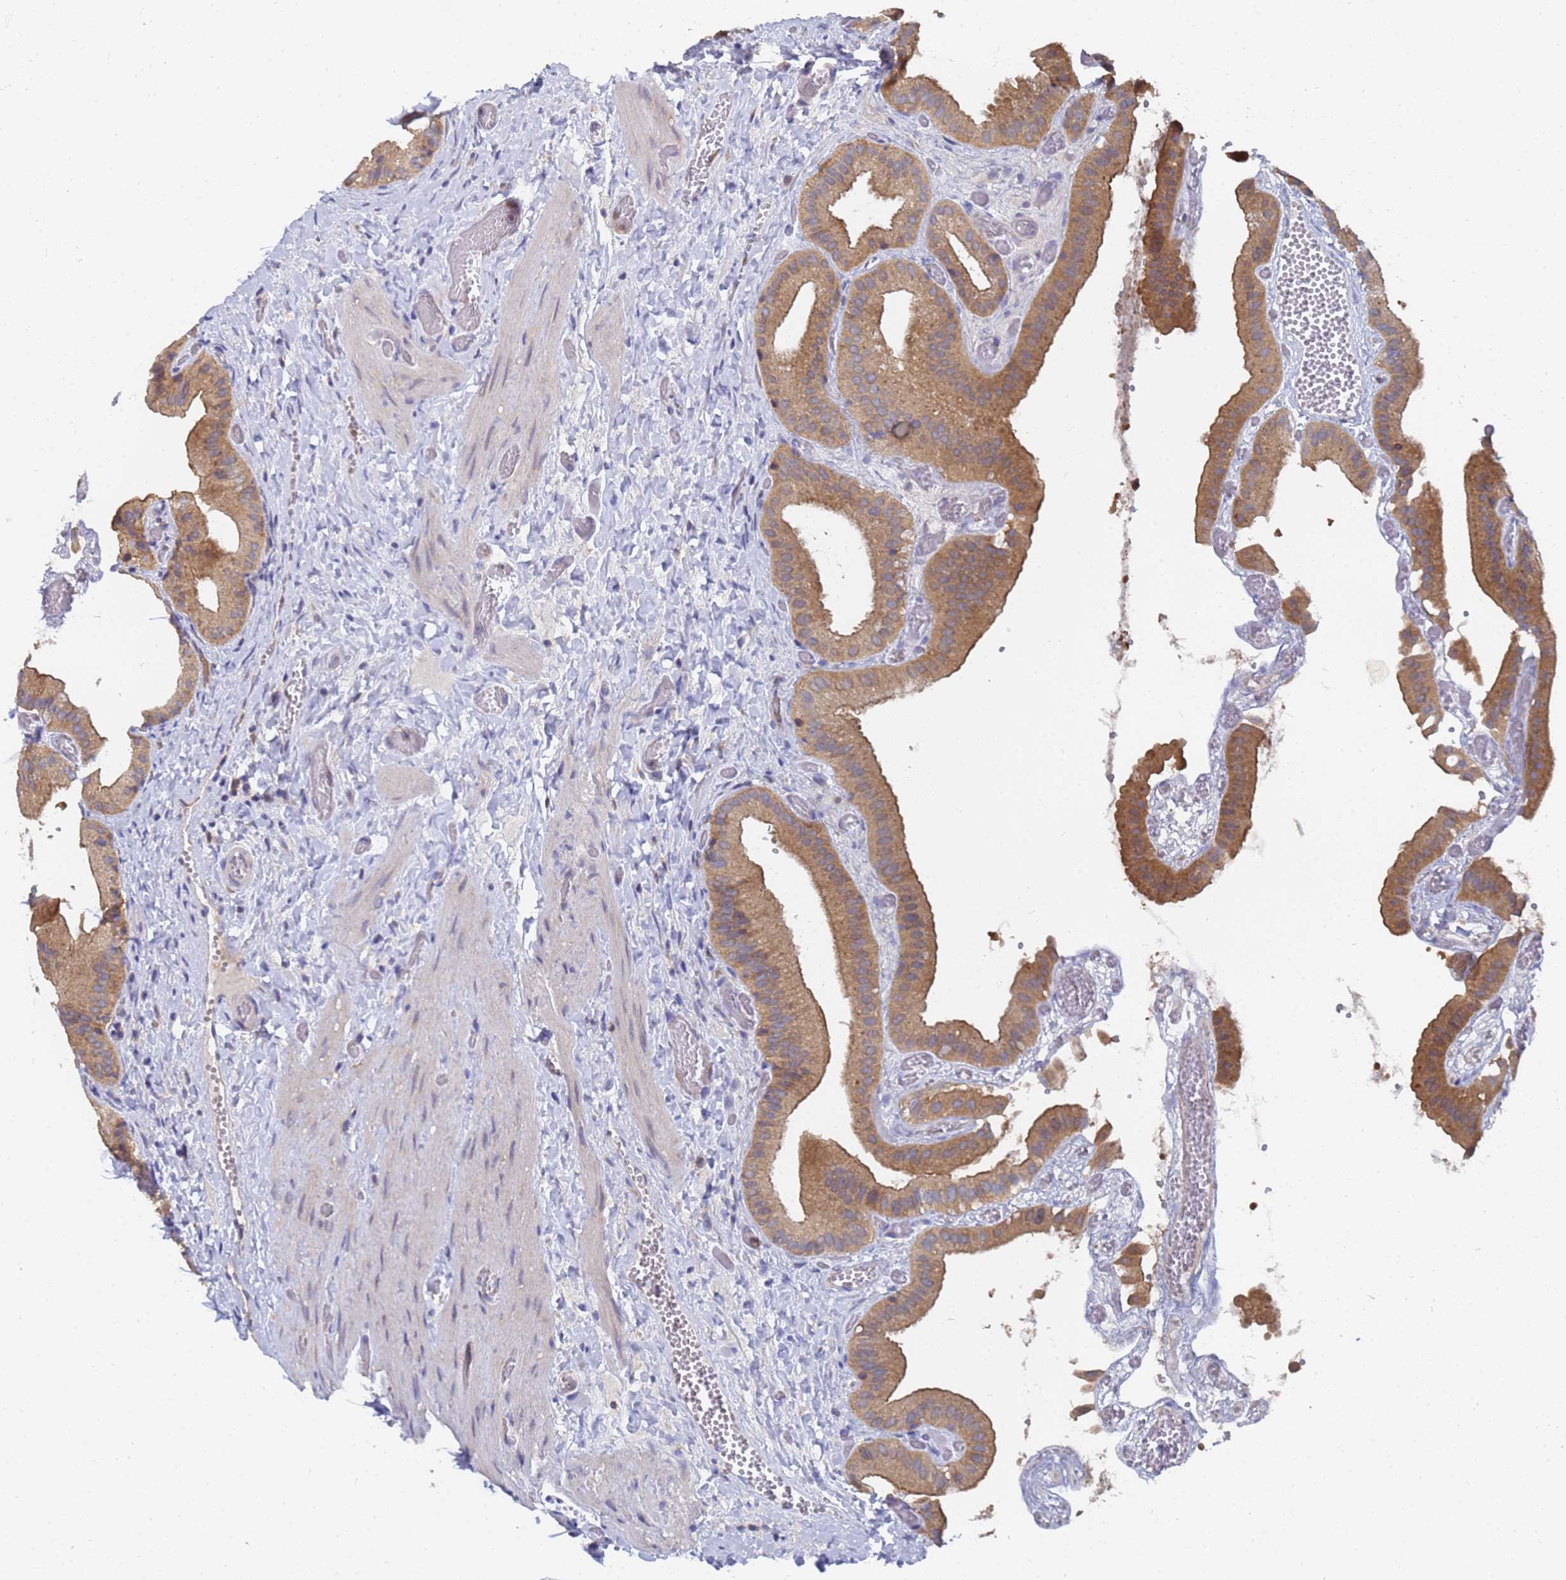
{"staining": {"intensity": "strong", "quantity": ">75%", "location": "cytoplasmic/membranous"}, "tissue": "gallbladder", "cell_type": "Glandular cells", "image_type": "normal", "snomed": [{"axis": "morphology", "description": "Normal tissue, NOS"}, {"axis": "topography", "description": "Gallbladder"}], "caption": "Strong cytoplasmic/membranous protein staining is identified in about >75% of glandular cells in gallbladder. The protein is shown in brown color, while the nuclei are stained blue.", "gene": "ALS2CL", "patient": {"sex": "female", "age": 64}}